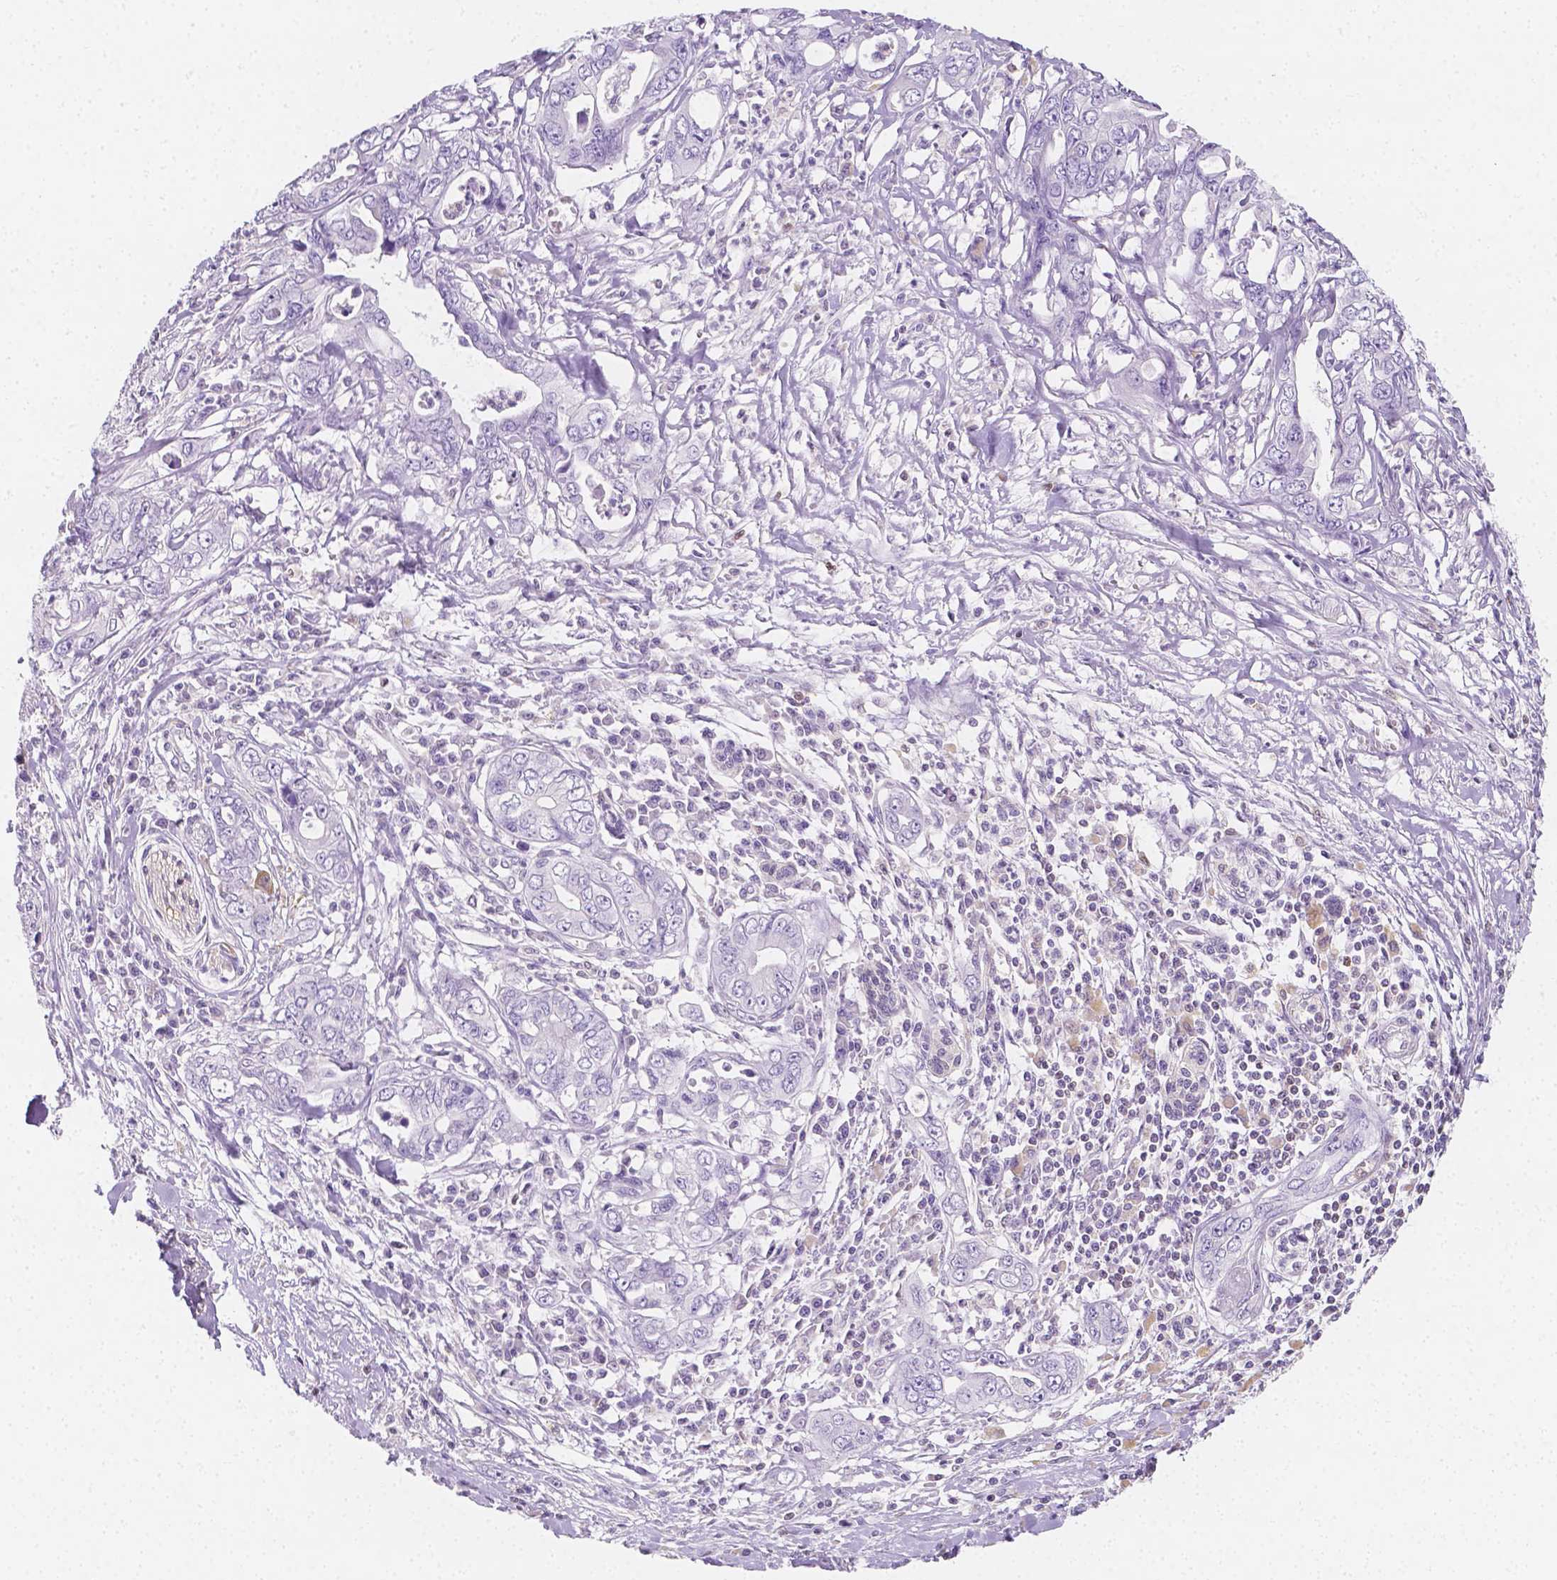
{"staining": {"intensity": "negative", "quantity": "none", "location": "none"}, "tissue": "pancreatic cancer", "cell_type": "Tumor cells", "image_type": "cancer", "snomed": [{"axis": "morphology", "description": "Adenocarcinoma, NOS"}, {"axis": "topography", "description": "Pancreas"}], "caption": "An immunohistochemistry image of pancreatic cancer is shown. There is no staining in tumor cells of pancreatic cancer. Brightfield microscopy of immunohistochemistry stained with DAB (3,3'-diaminobenzidine) (brown) and hematoxylin (blue), captured at high magnification.", "gene": "SGTB", "patient": {"sex": "male", "age": 68}}